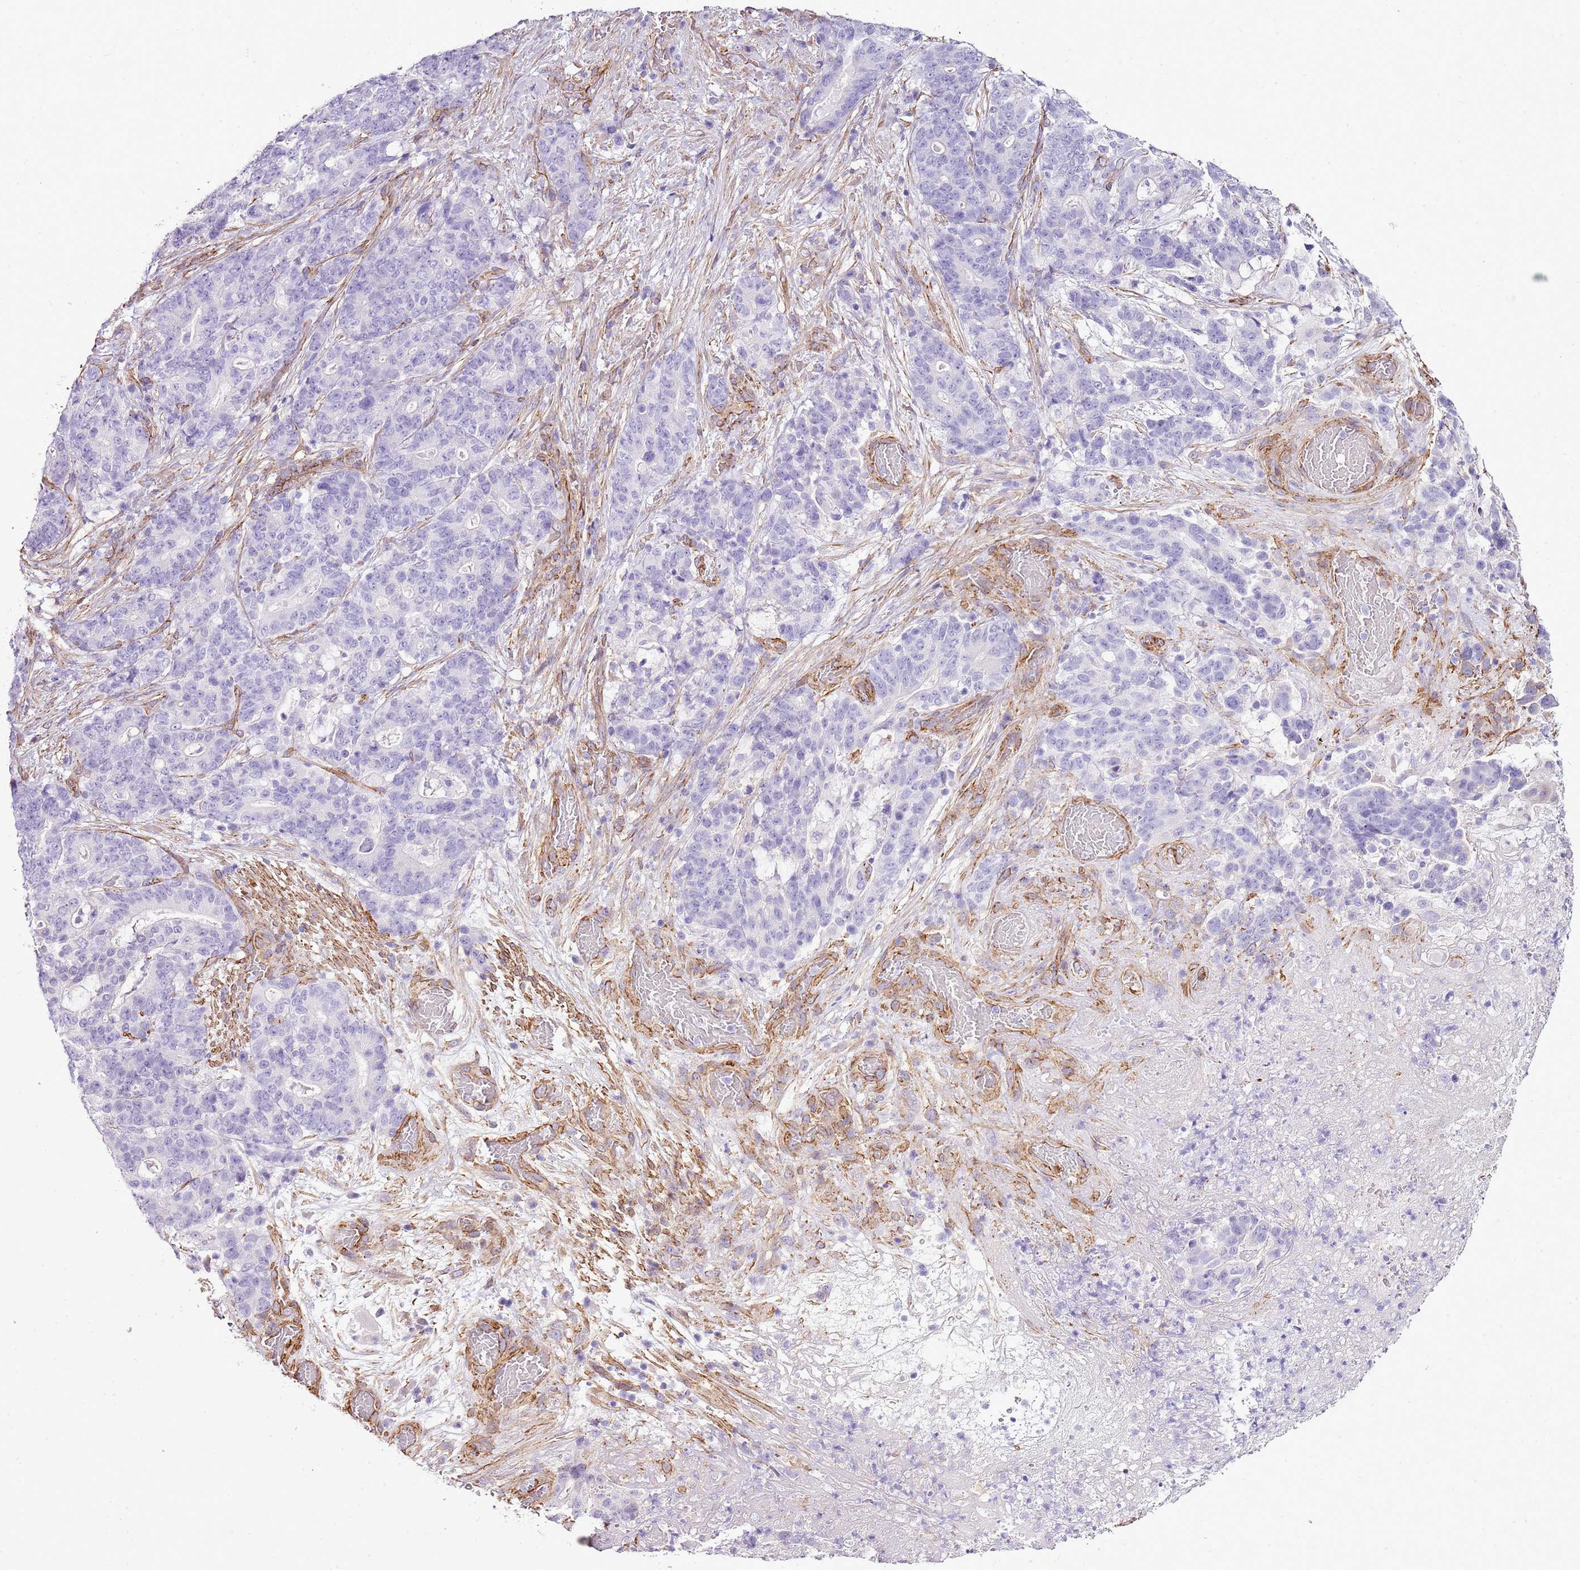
{"staining": {"intensity": "negative", "quantity": "none", "location": "none"}, "tissue": "stomach cancer", "cell_type": "Tumor cells", "image_type": "cancer", "snomed": [{"axis": "morphology", "description": "Normal tissue, NOS"}, {"axis": "morphology", "description": "Adenocarcinoma, NOS"}, {"axis": "topography", "description": "Stomach"}], "caption": "Immunohistochemistry micrograph of neoplastic tissue: human adenocarcinoma (stomach) stained with DAB shows no significant protein positivity in tumor cells.", "gene": "CTDSPL", "patient": {"sex": "female", "age": 64}}